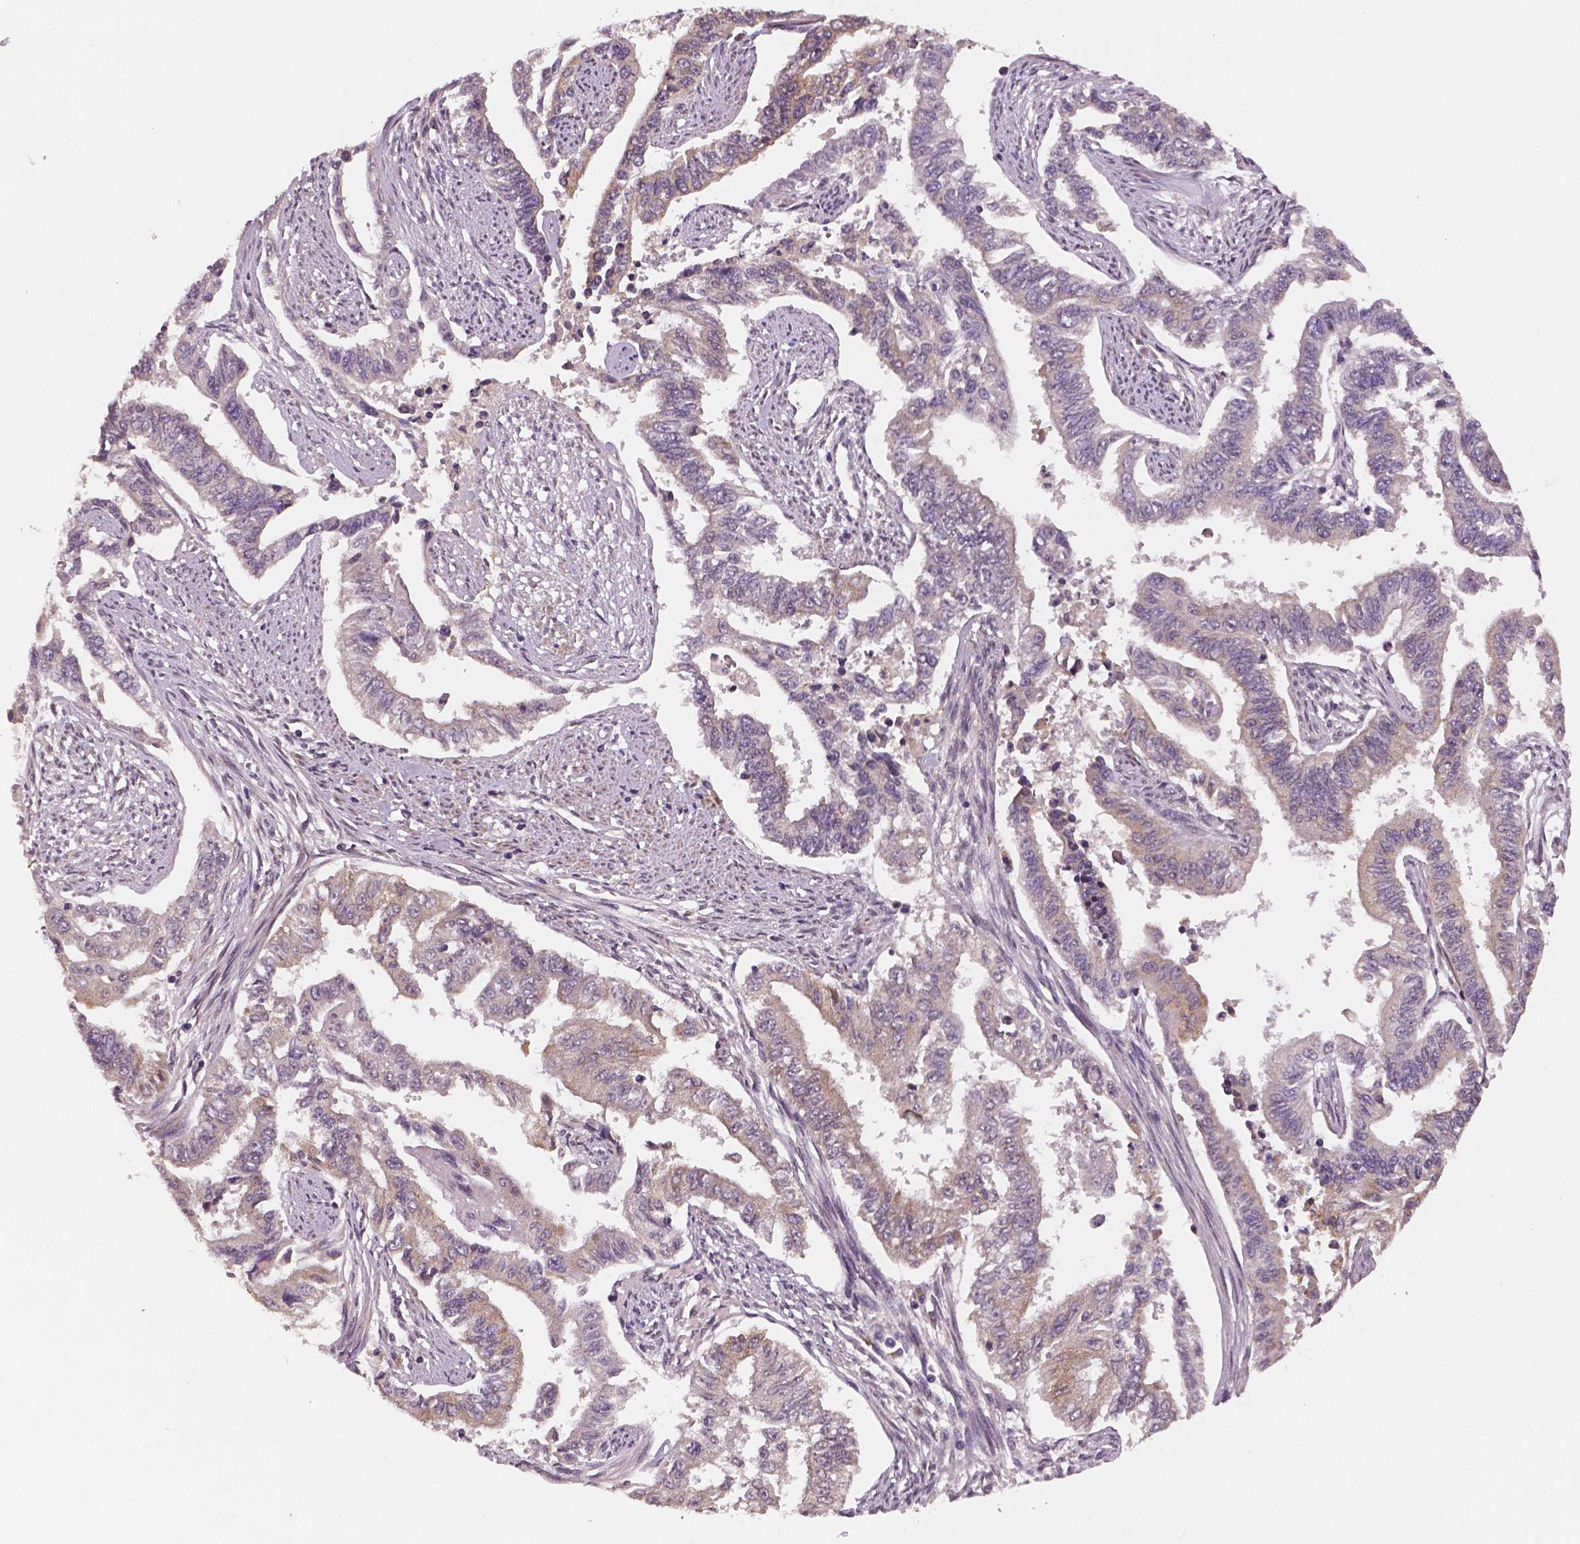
{"staining": {"intensity": "weak", "quantity": ">75%", "location": "cytoplasmic/membranous"}, "tissue": "endometrial cancer", "cell_type": "Tumor cells", "image_type": "cancer", "snomed": [{"axis": "morphology", "description": "Adenocarcinoma, NOS"}, {"axis": "topography", "description": "Uterus"}], "caption": "Protein analysis of endometrial adenocarcinoma tissue shows weak cytoplasmic/membranous expression in about >75% of tumor cells. (Brightfield microscopy of DAB IHC at high magnification).", "gene": "STAT3", "patient": {"sex": "female", "age": 59}}